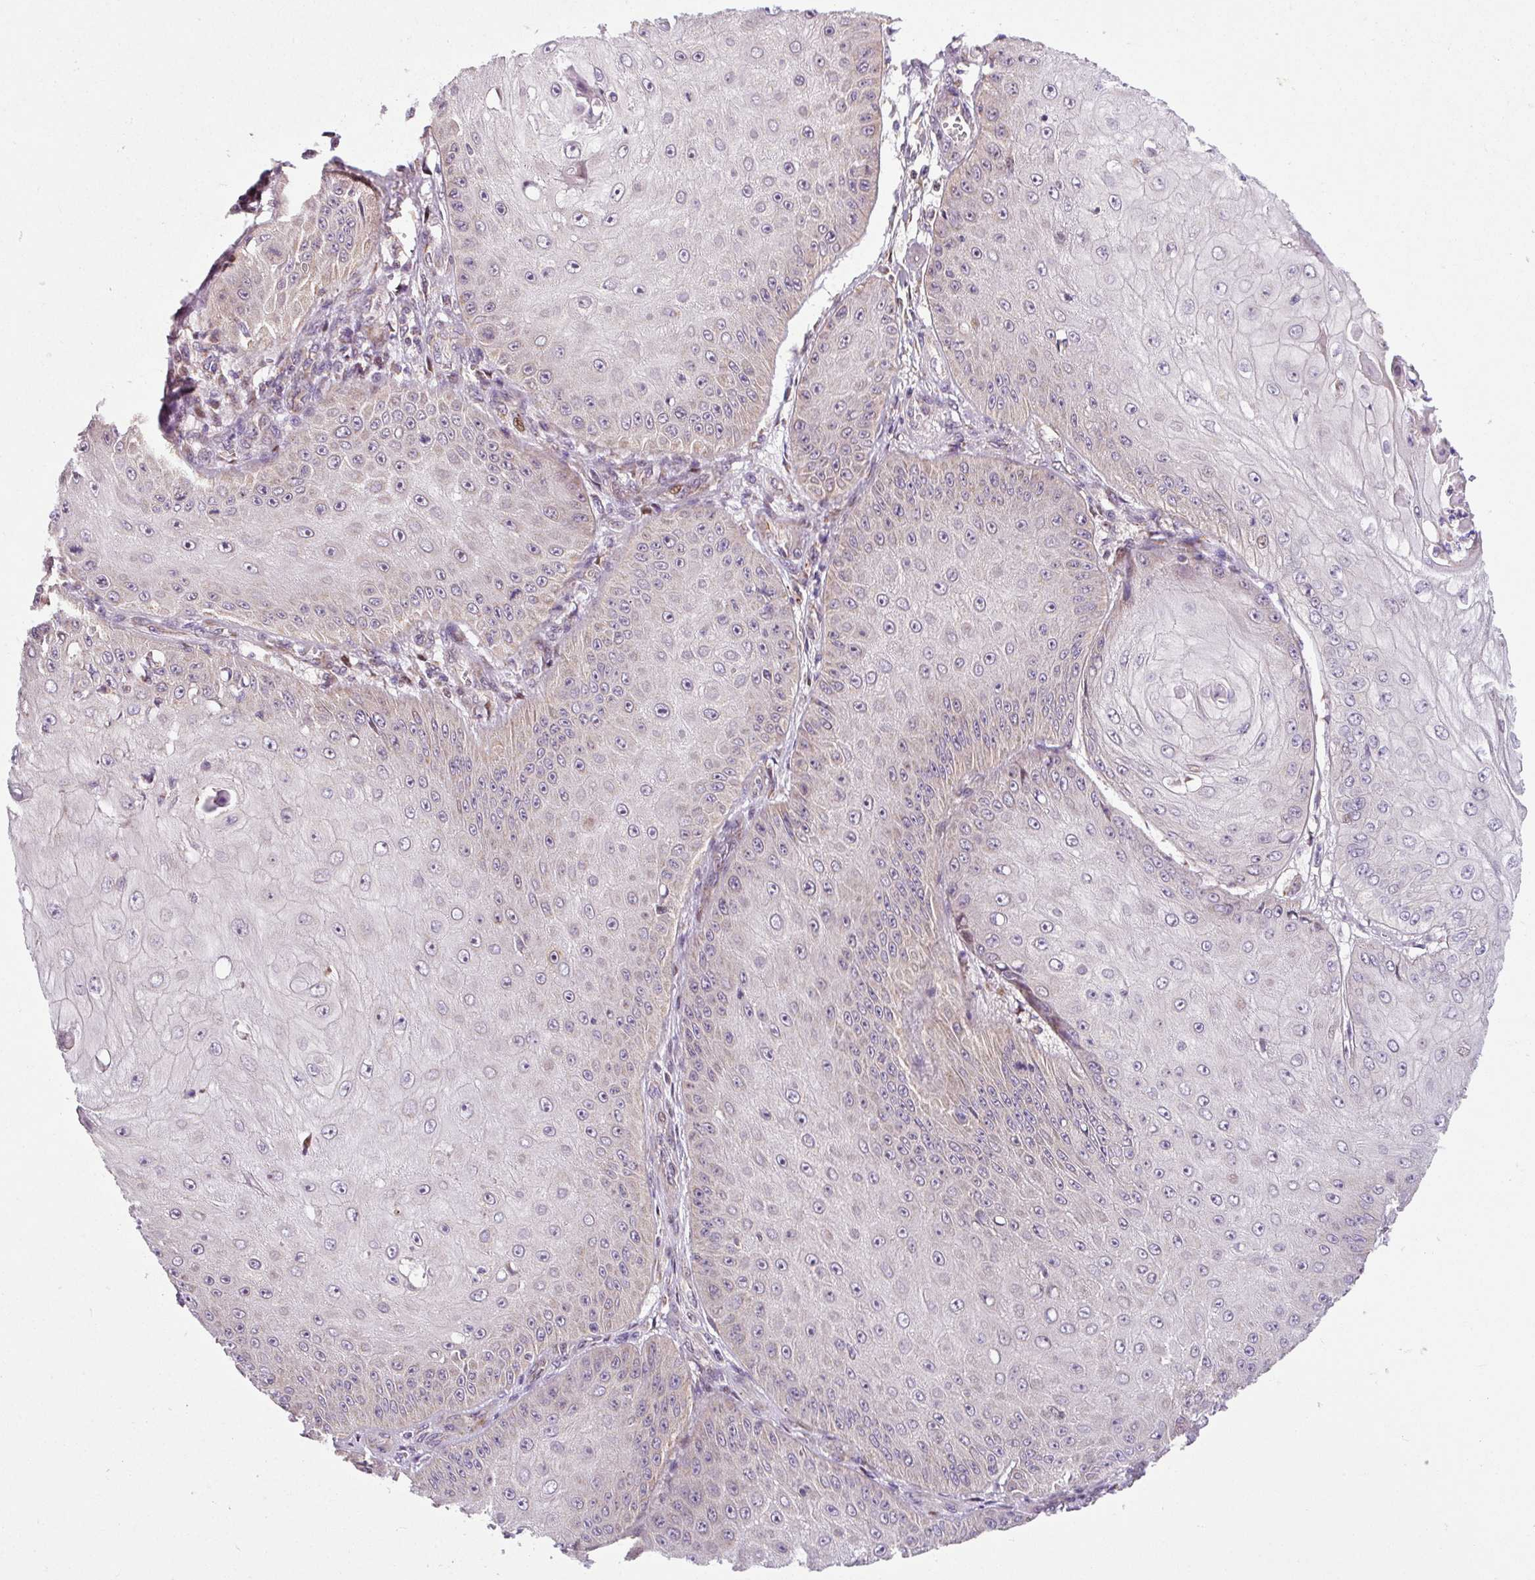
{"staining": {"intensity": "weak", "quantity": "<25%", "location": "cytoplasmic/membranous"}, "tissue": "skin cancer", "cell_type": "Tumor cells", "image_type": "cancer", "snomed": [{"axis": "morphology", "description": "Squamous cell carcinoma, NOS"}, {"axis": "topography", "description": "Skin"}], "caption": "Skin cancer (squamous cell carcinoma) was stained to show a protein in brown. There is no significant expression in tumor cells.", "gene": "SARS2", "patient": {"sex": "male", "age": 70}}